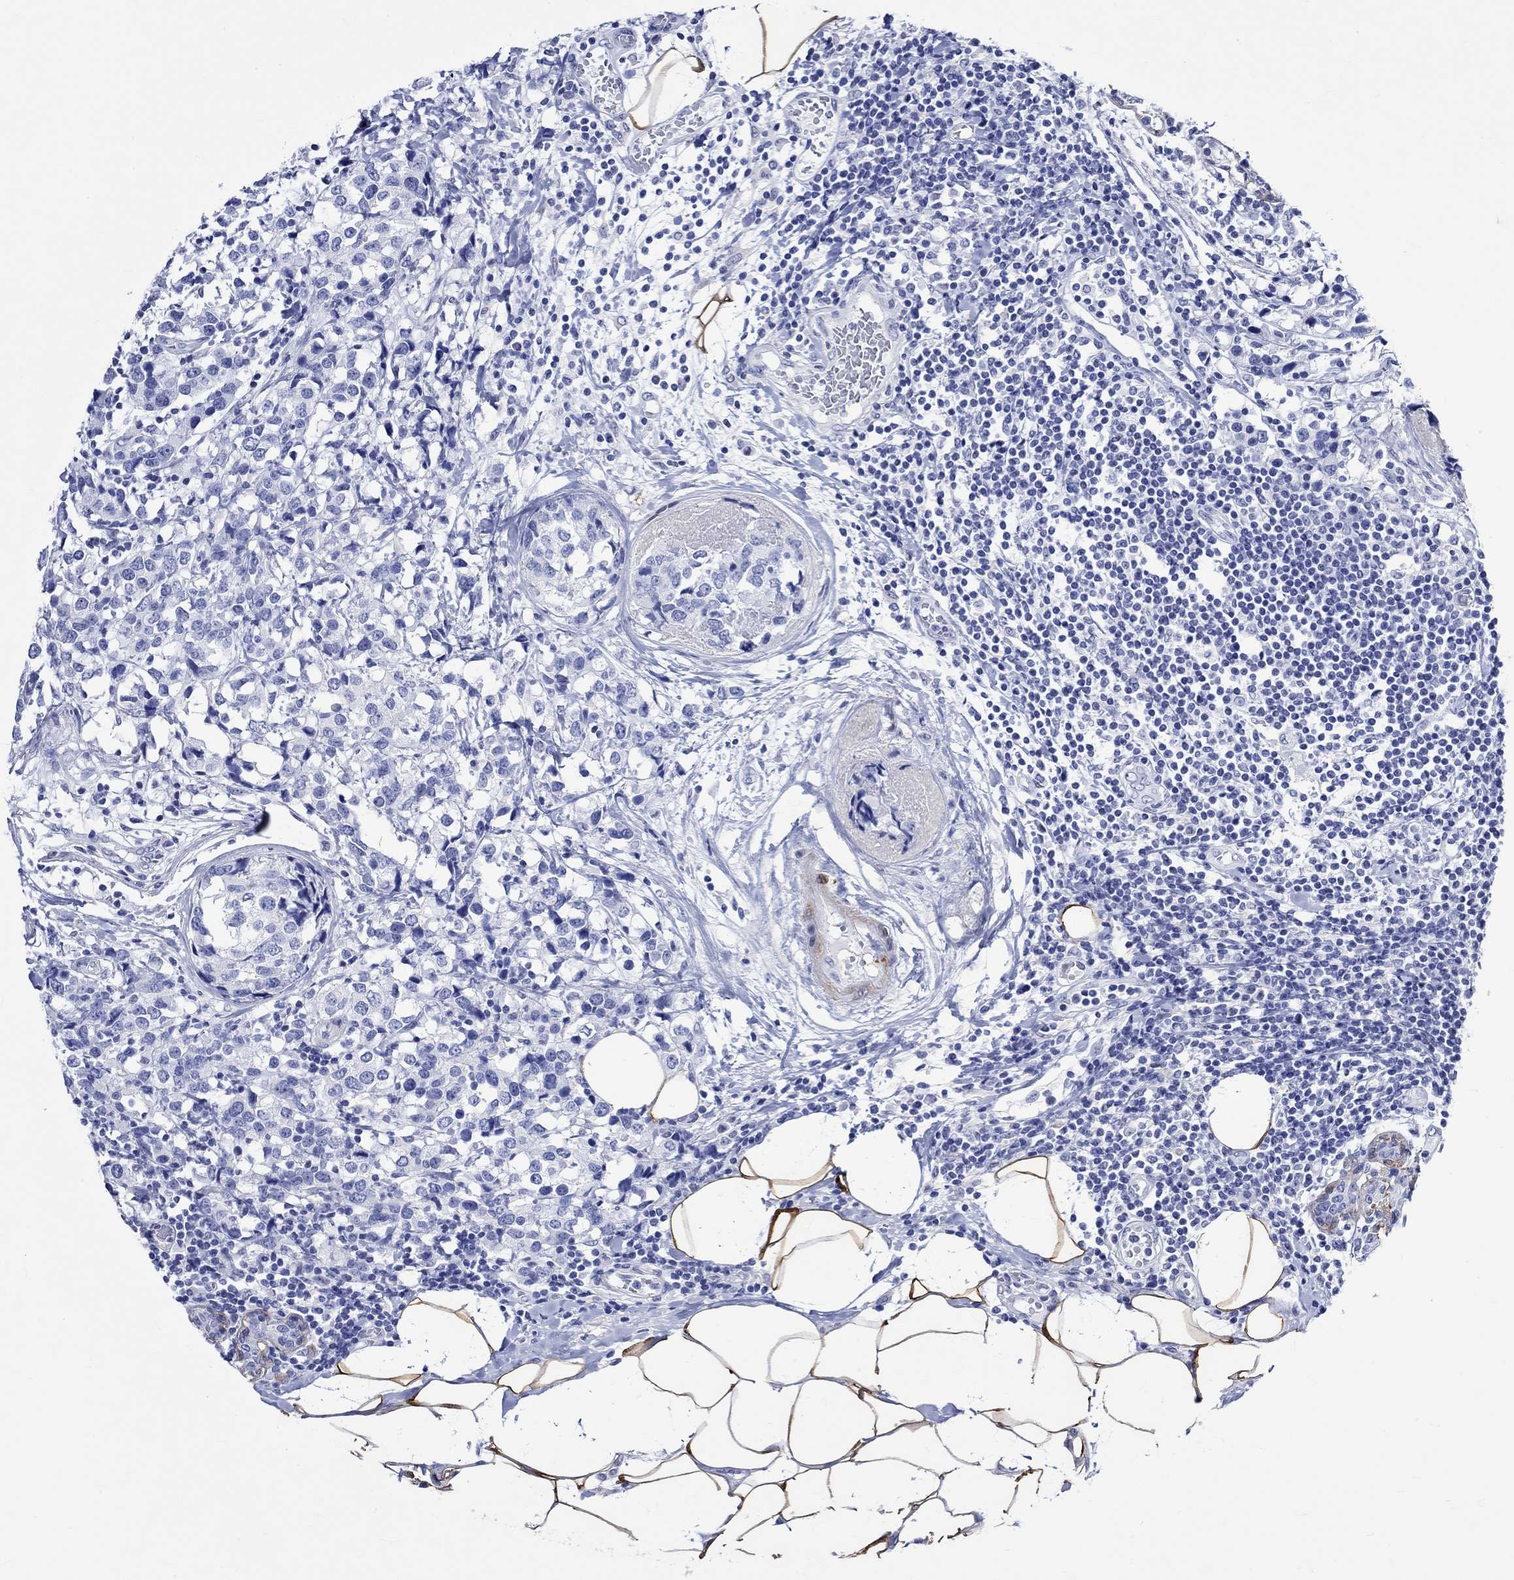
{"staining": {"intensity": "negative", "quantity": "none", "location": "none"}, "tissue": "breast cancer", "cell_type": "Tumor cells", "image_type": "cancer", "snomed": [{"axis": "morphology", "description": "Lobular carcinoma"}, {"axis": "topography", "description": "Breast"}], "caption": "Immunohistochemistry micrograph of neoplastic tissue: breast cancer stained with DAB (3,3'-diaminobenzidine) reveals no significant protein staining in tumor cells.", "gene": "CRYAB", "patient": {"sex": "female", "age": 59}}